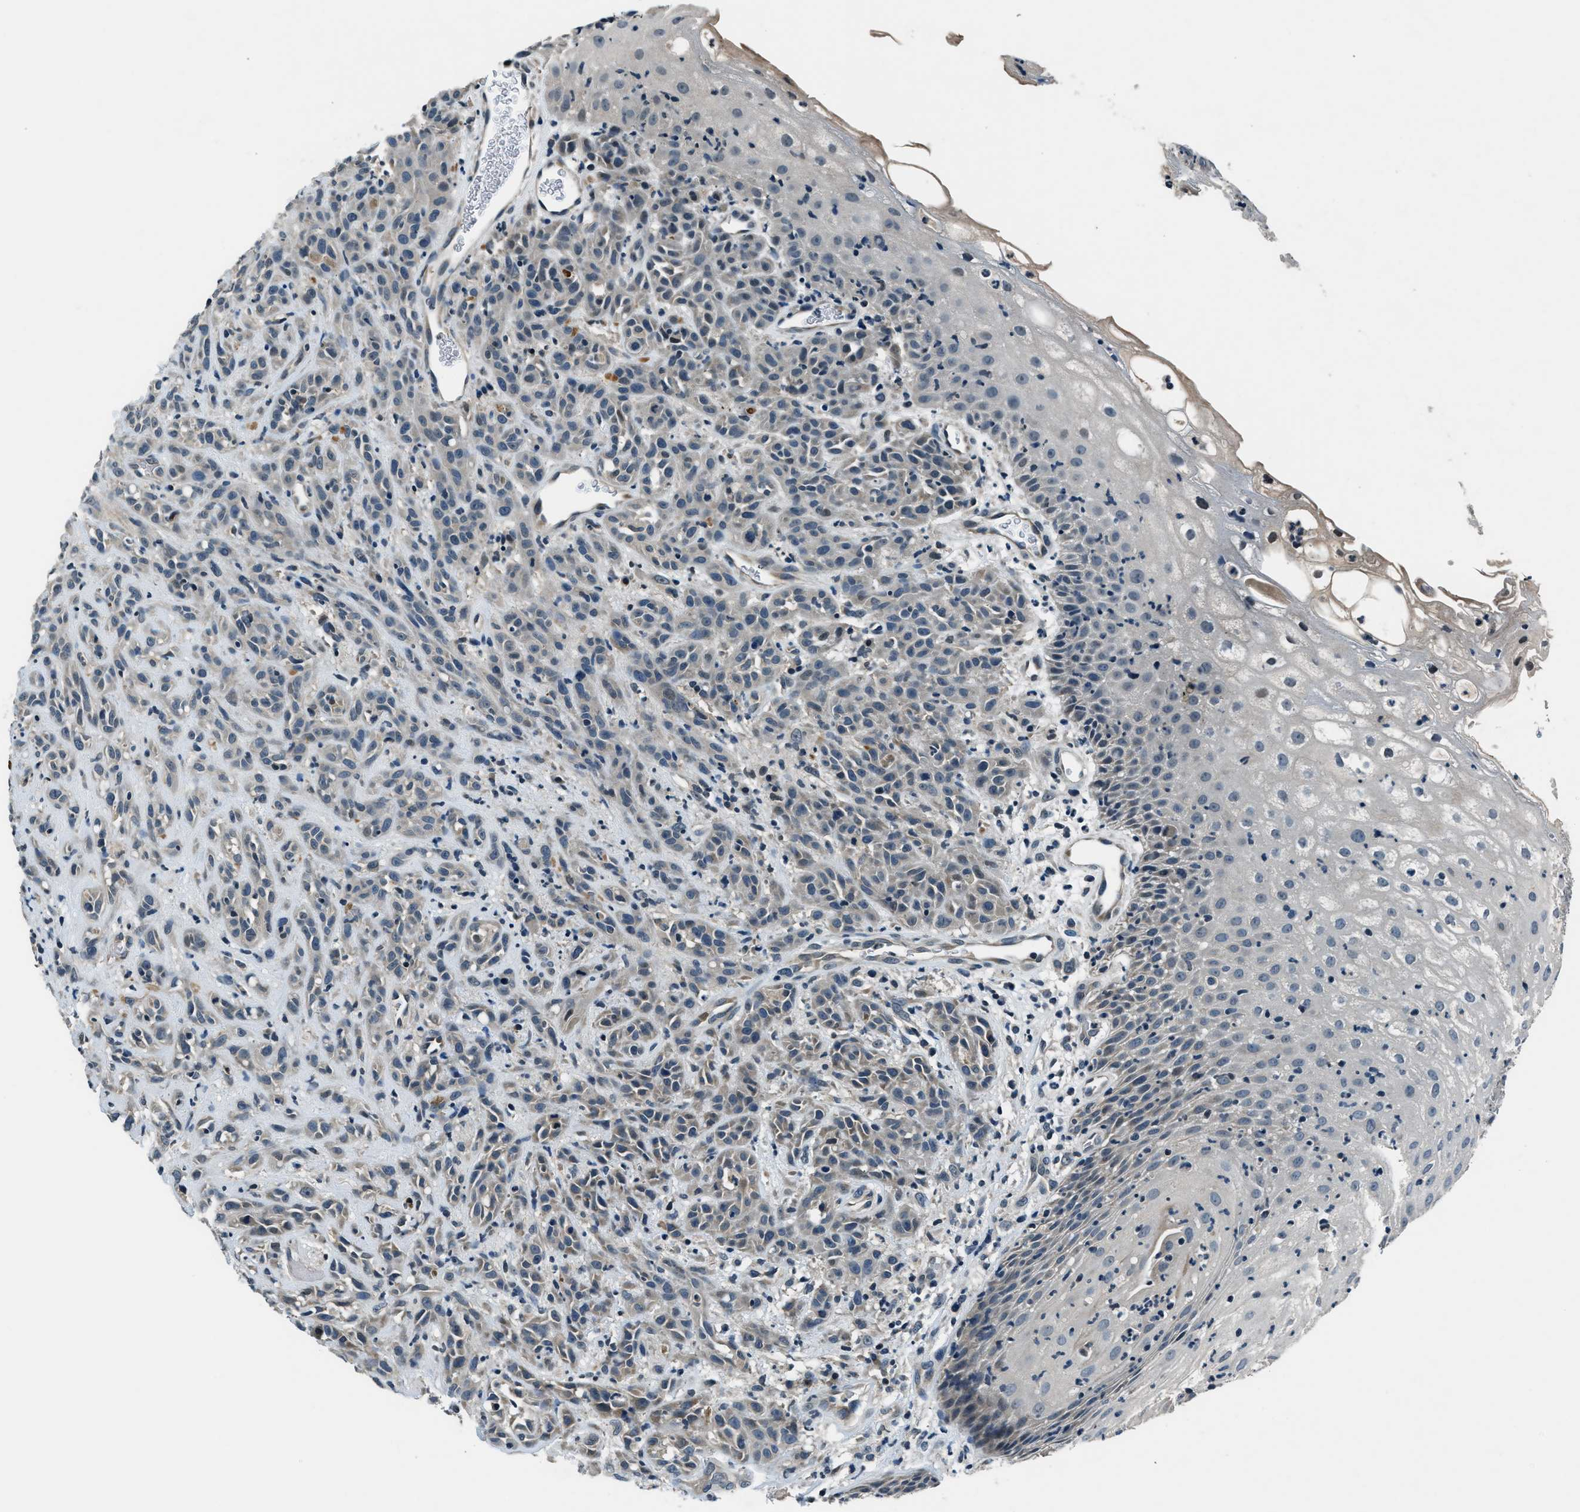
{"staining": {"intensity": "weak", "quantity": "<25%", "location": "cytoplasmic/membranous"}, "tissue": "head and neck cancer", "cell_type": "Tumor cells", "image_type": "cancer", "snomed": [{"axis": "morphology", "description": "Normal tissue, NOS"}, {"axis": "morphology", "description": "Squamous cell carcinoma, NOS"}, {"axis": "topography", "description": "Cartilage tissue"}, {"axis": "topography", "description": "Head-Neck"}], "caption": "Tumor cells show no significant protein staining in head and neck squamous cell carcinoma. The staining was performed using DAB to visualize the protein expression in brown, while the nuclei were stained in blue with hematoxylin (Magnification: 20x).", "gene": "NME8", "patient": {"sex": "male", "age": 62}}